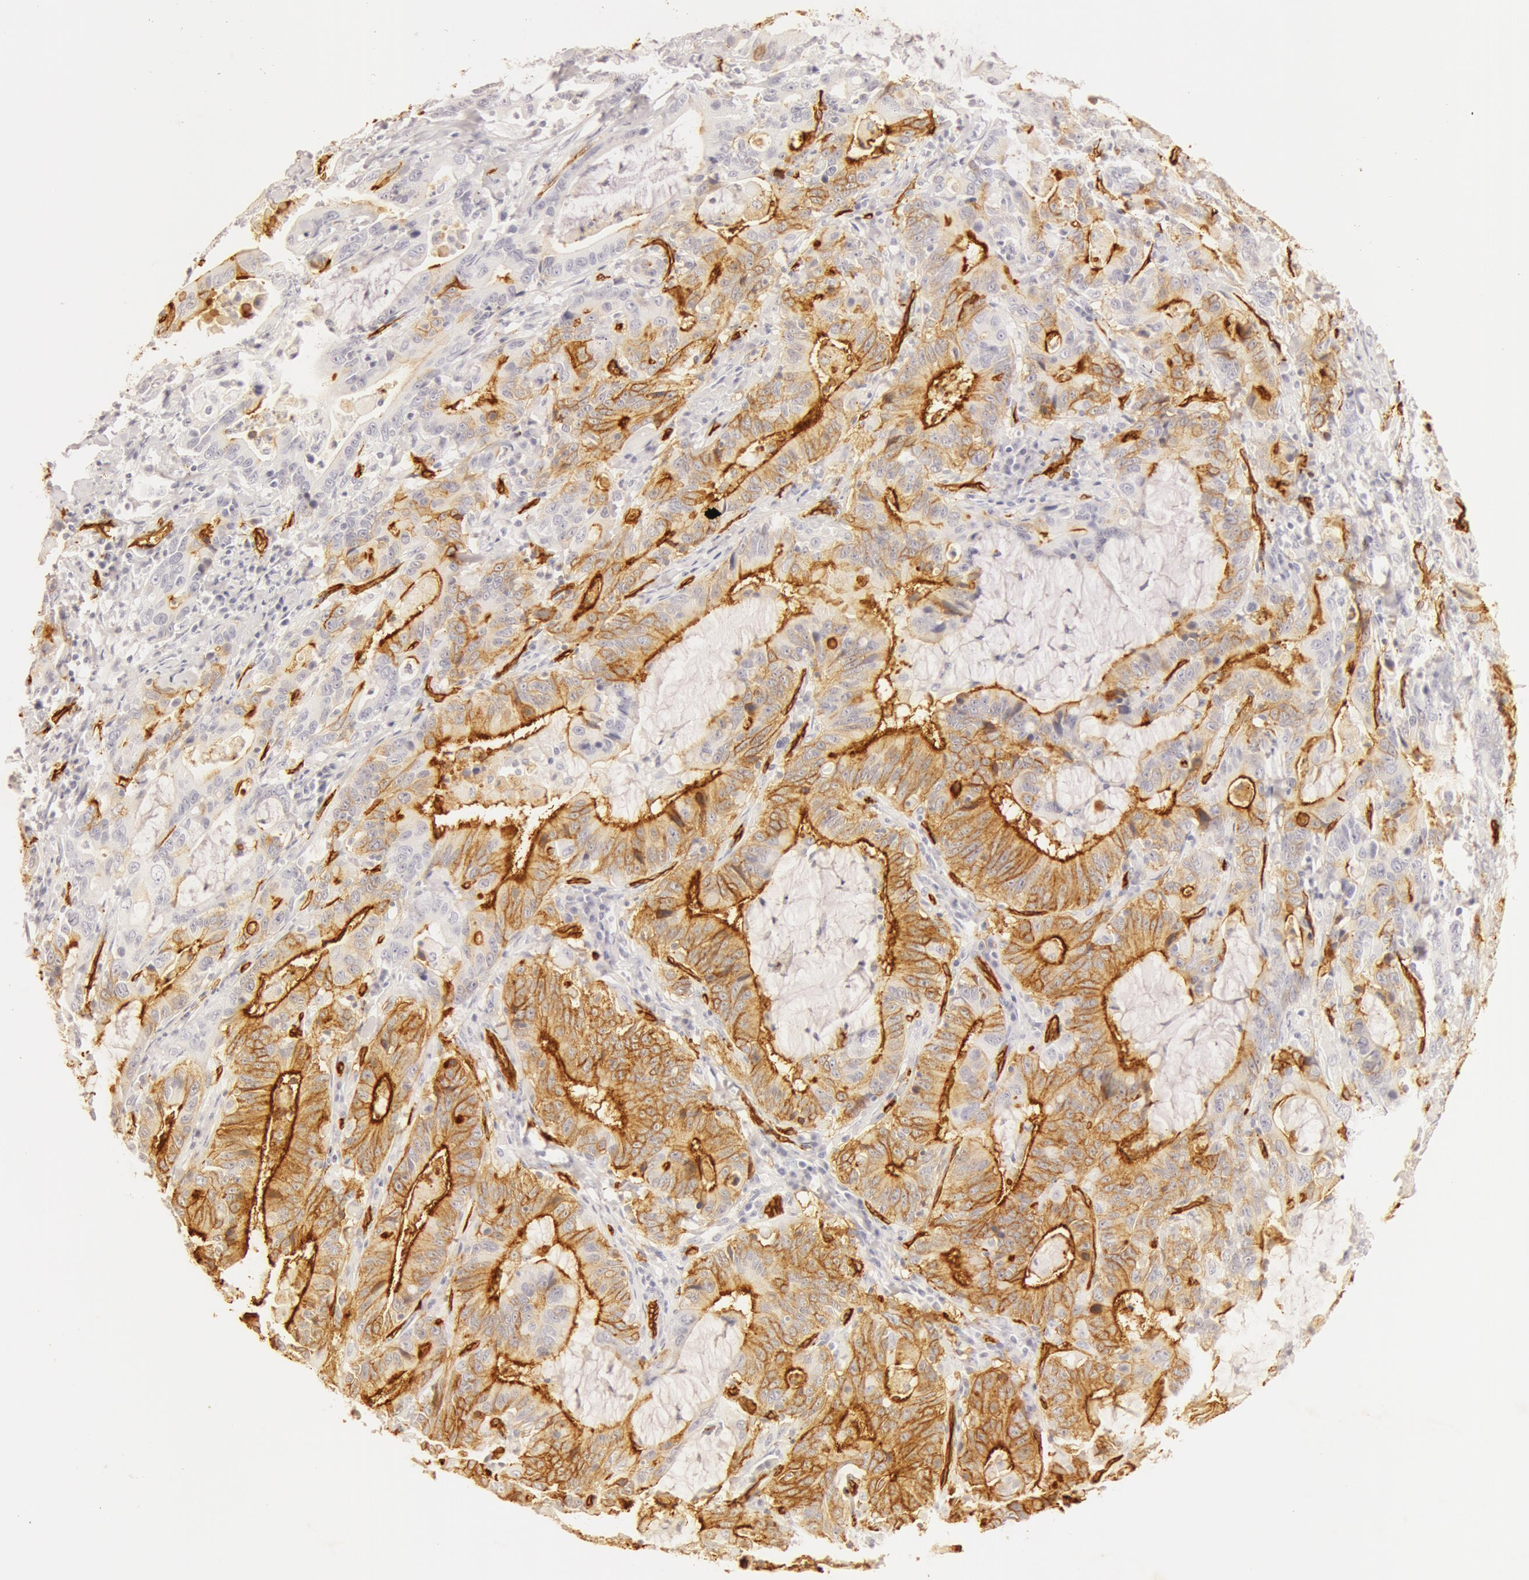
{"staining": {"intensity": "moderate", "quantity": "25%-75%", "location": "cytoplasmic/membranous"}, "tissue": "stomach cancer", "cell_type": "Tumor cells", "image_type": "cancer", "snomed": [{"axis": "morphology", "description": "Adenocarcinoma, NOS"}, {"axis": "topography", "description": "Stomach, upper"}], "caption": "Stomach cancer stained with DAB (3,3'-diaminobenzidine) immunohistochemistry (IHC) demonstrates medium levels of moderate cytoplasmic/membranous staining in about 25%-75% of tumor cells. The protein of interest is shown in brown color, while the nuclei are stained blue.", "gene": "AQP1", "patient": {"sex": "male", "age": 63}}